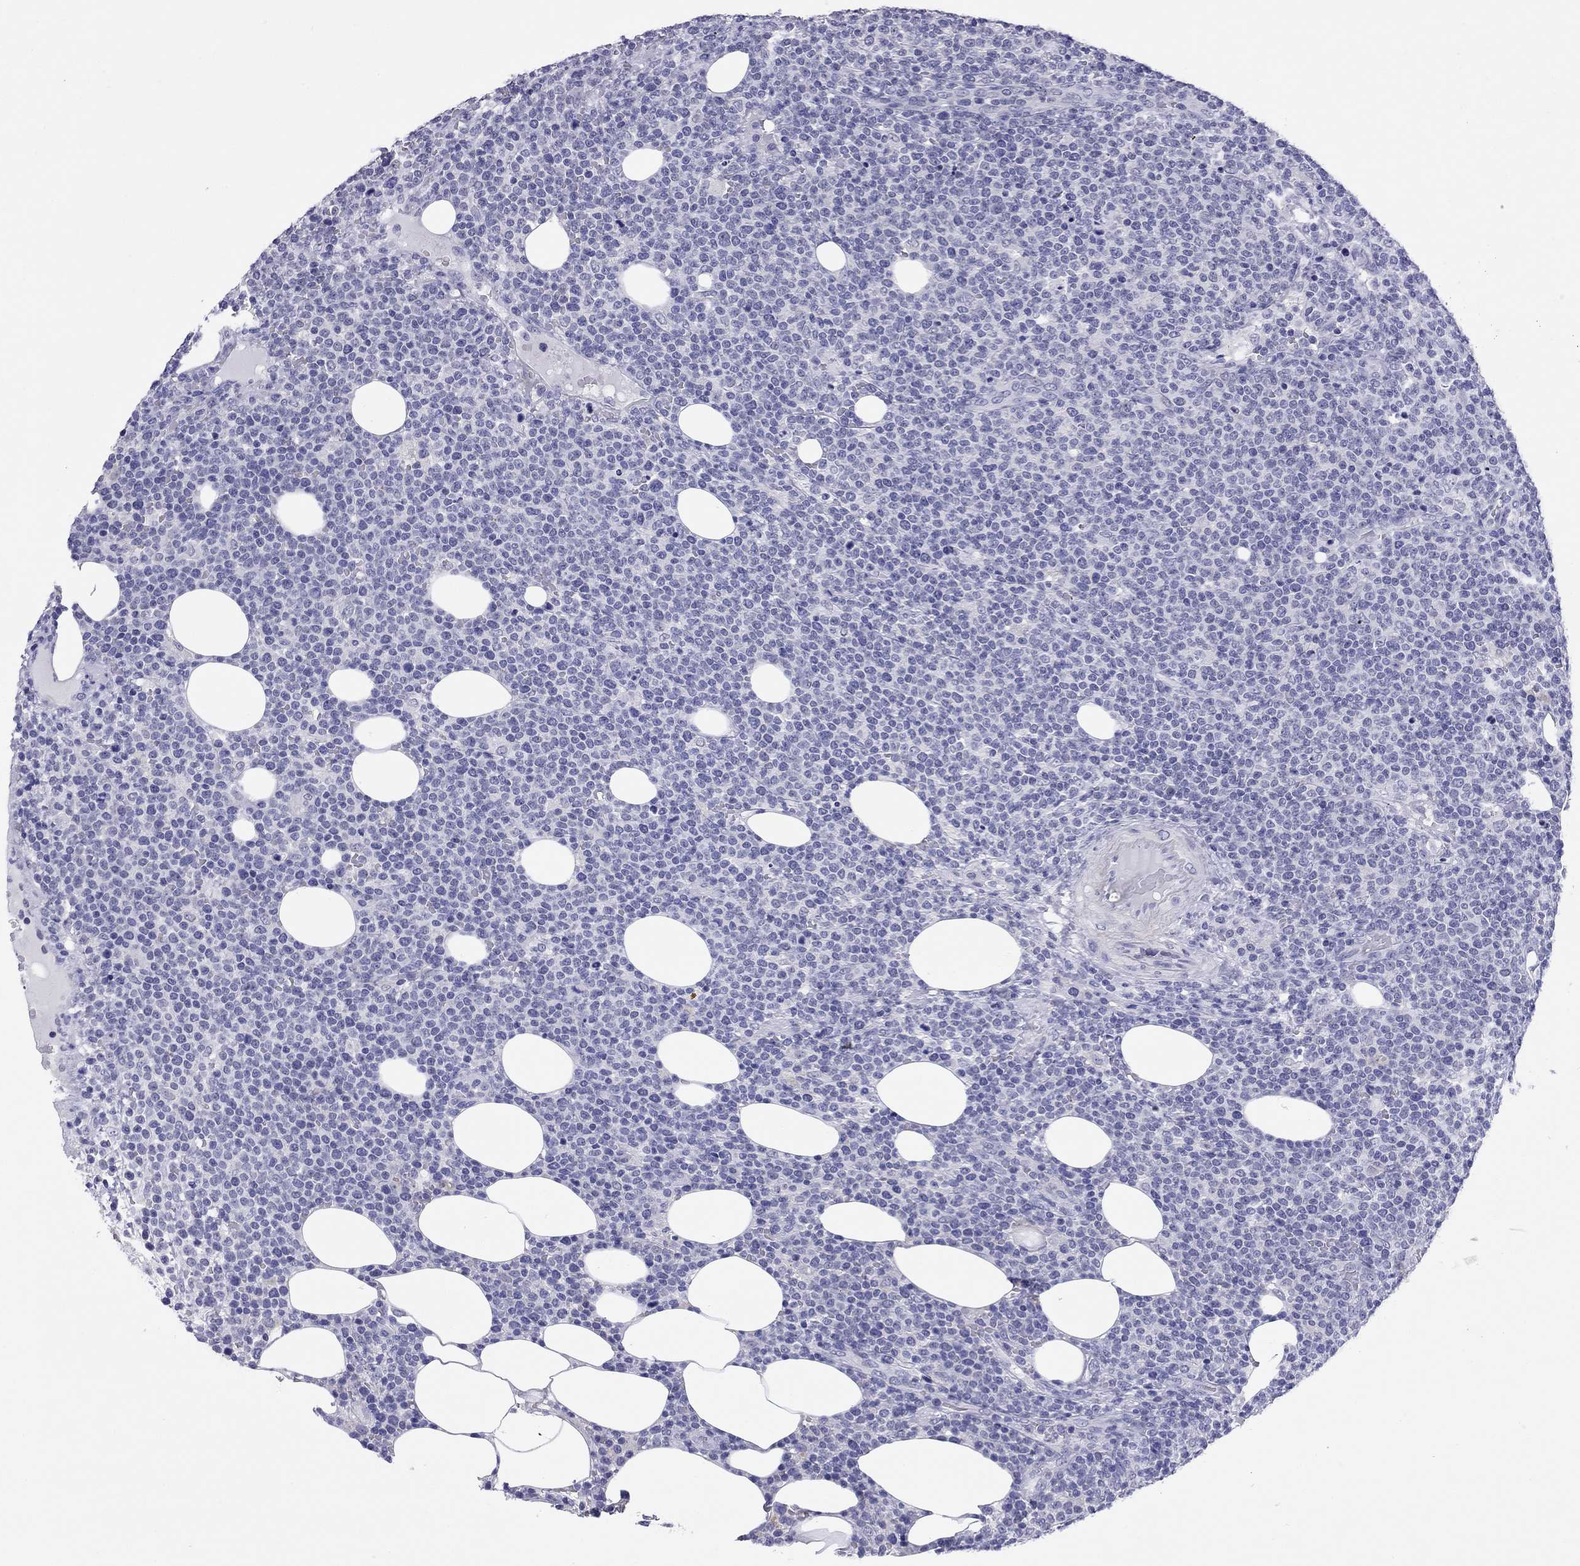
{"staining": {"intensity": "negative", "quantity": "none", "location": "none"}, "tissue": "lymphoma", "cell_type": "Tumor cells", "image_type": "cancer", "snomed": [{"axis": "morphology", "description": "Malignant lymphoma, non-Hodgkin's type, High grade"}, {"axis": "topography", "description": "Lymph node"}], "caption": "High magnification brightfield microscopy of lymphoma stained with DAB (brown) and counterstained with hematoxylin (blue): tumor cells show no significant positivity. Brightfield microscopy of IHC stained with DAB (3,3'-diaminobenzidine) (brown) and hematoxylin (blue), captured at high magnification.", "gene": "ARMC12", "patient": {"sex": "male", "age": 61}}